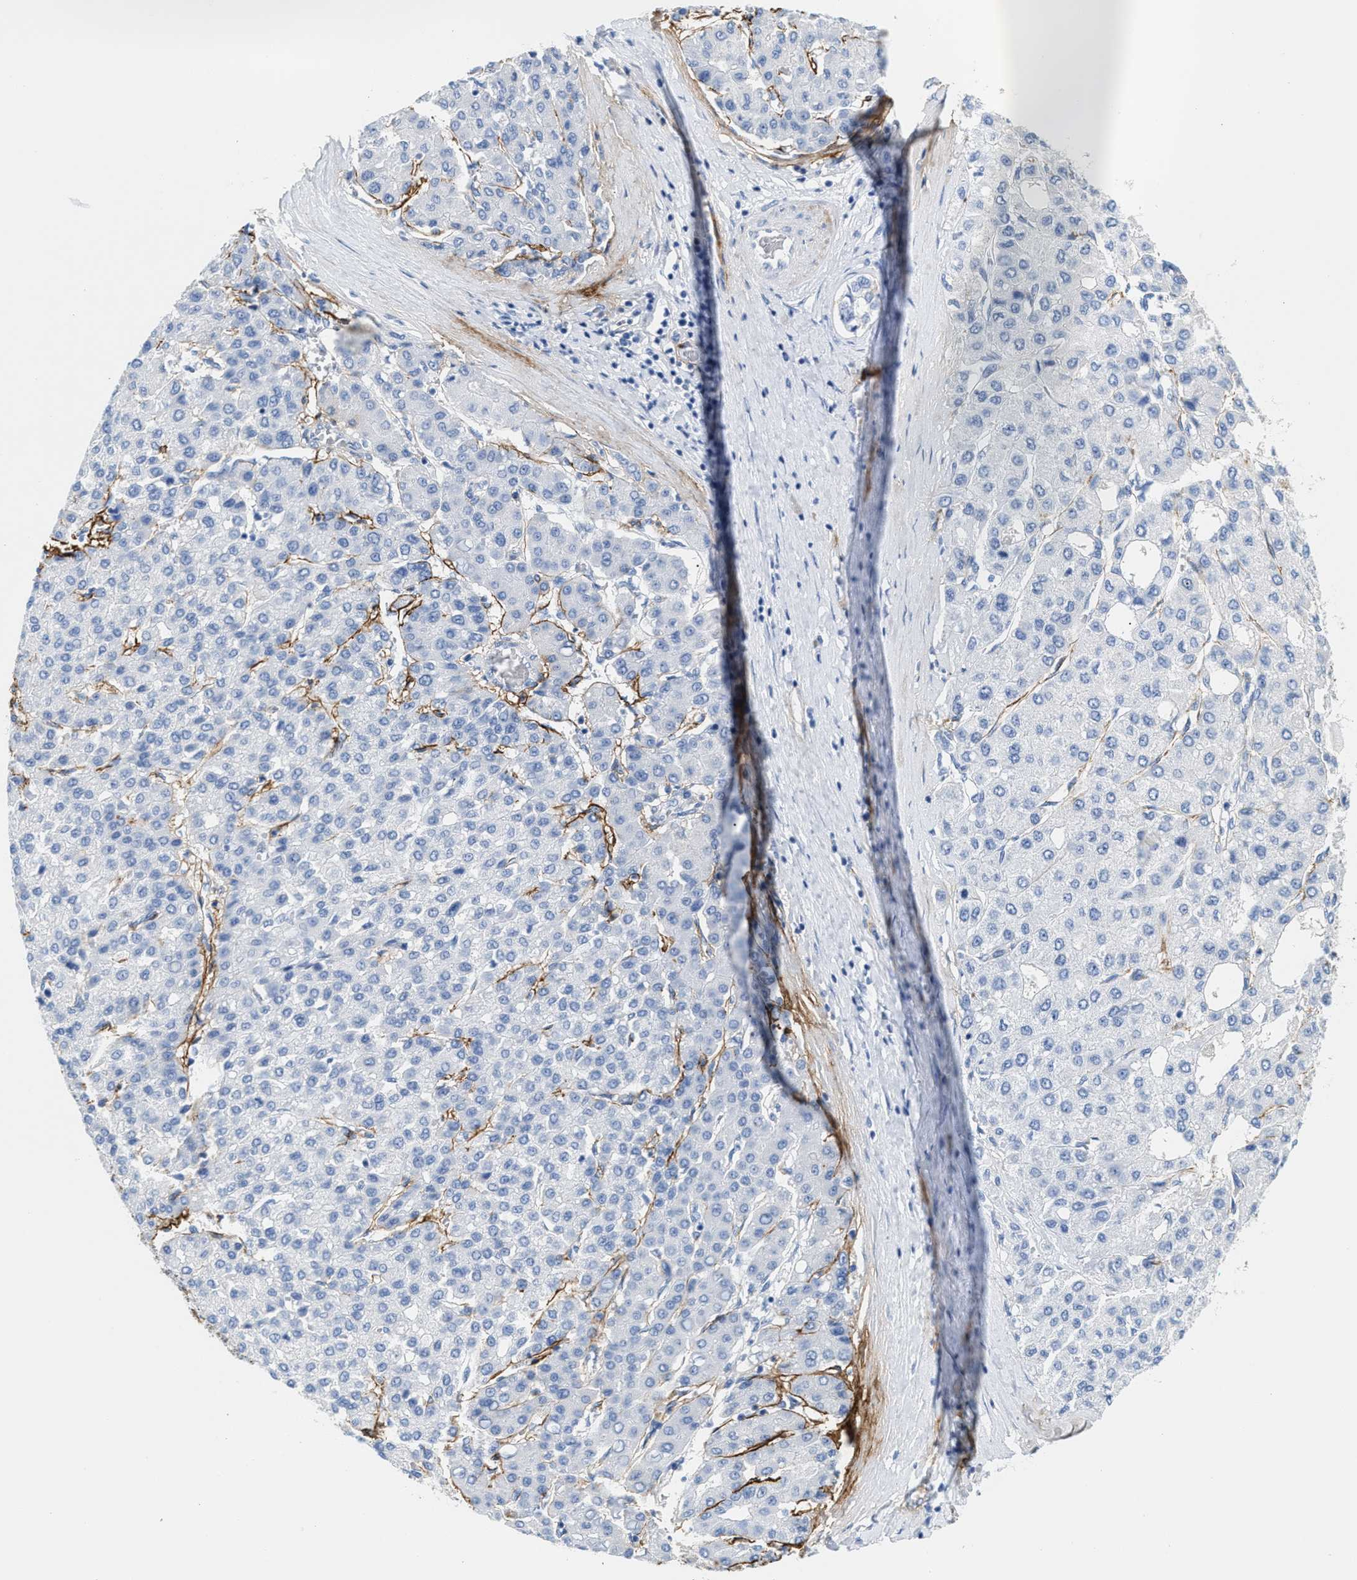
{"staining": {"intensity": "negative", "quantity": "none", "location": "none"}, "tissue": "liver cancer", "cell_type": "Tumor cells", "image_type": "cancer", "snomed": [{"axis": "morphology", "description": "Carcinoma, Hepatocellular, NOS"}, {"axis": "topography", "description": "Liver"}], "caption": "IHC micrograph of neoplastic tissue: liver cancer stained with DAB (3,3'-diaminobenzidine) displays no significant protein staining in tumor cells.", "gene": "TNR", "patient": {"sex": "male", "age": 65}}